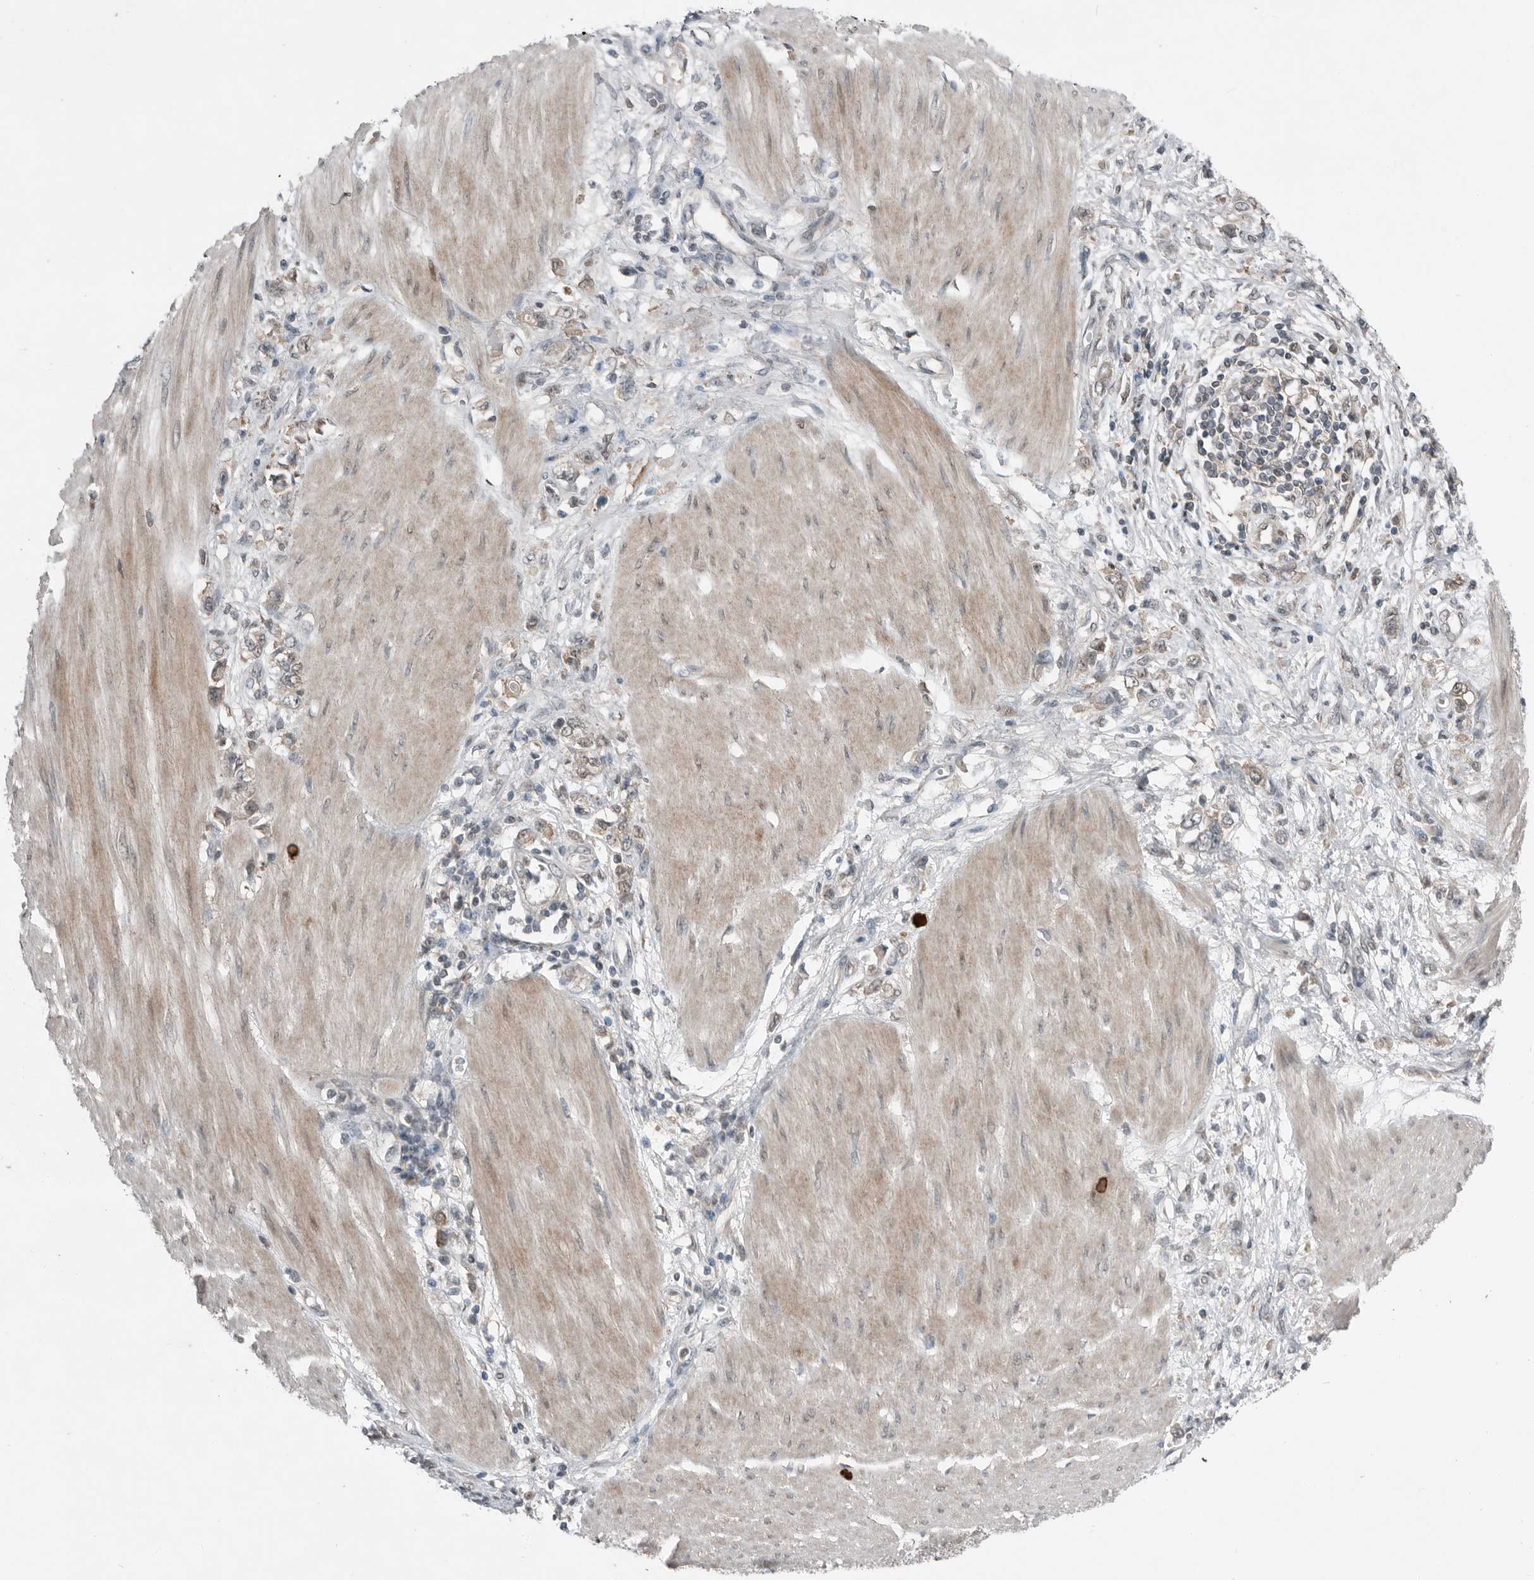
{"staining": {"intensity": "weak", "quantity": "<25%", "location": "nuclear"}, "tissue": "stomach cancer", "cell_type": "Tumor cells", "image_type": "cancer", "snomed": [{"axis": "morphology", "description": "Adenocarcinoma, NOS"}, {"axis": "topography", "description": "Stomach"}], "caption": "High power microscopy micrograph of an immunohistochemistry micrograph of stomach adenocarcinoma, revealing no significant positivity in tumor cells.", "gene": "MFAP3L", "patient": {"sex": "female", "age": 76}}